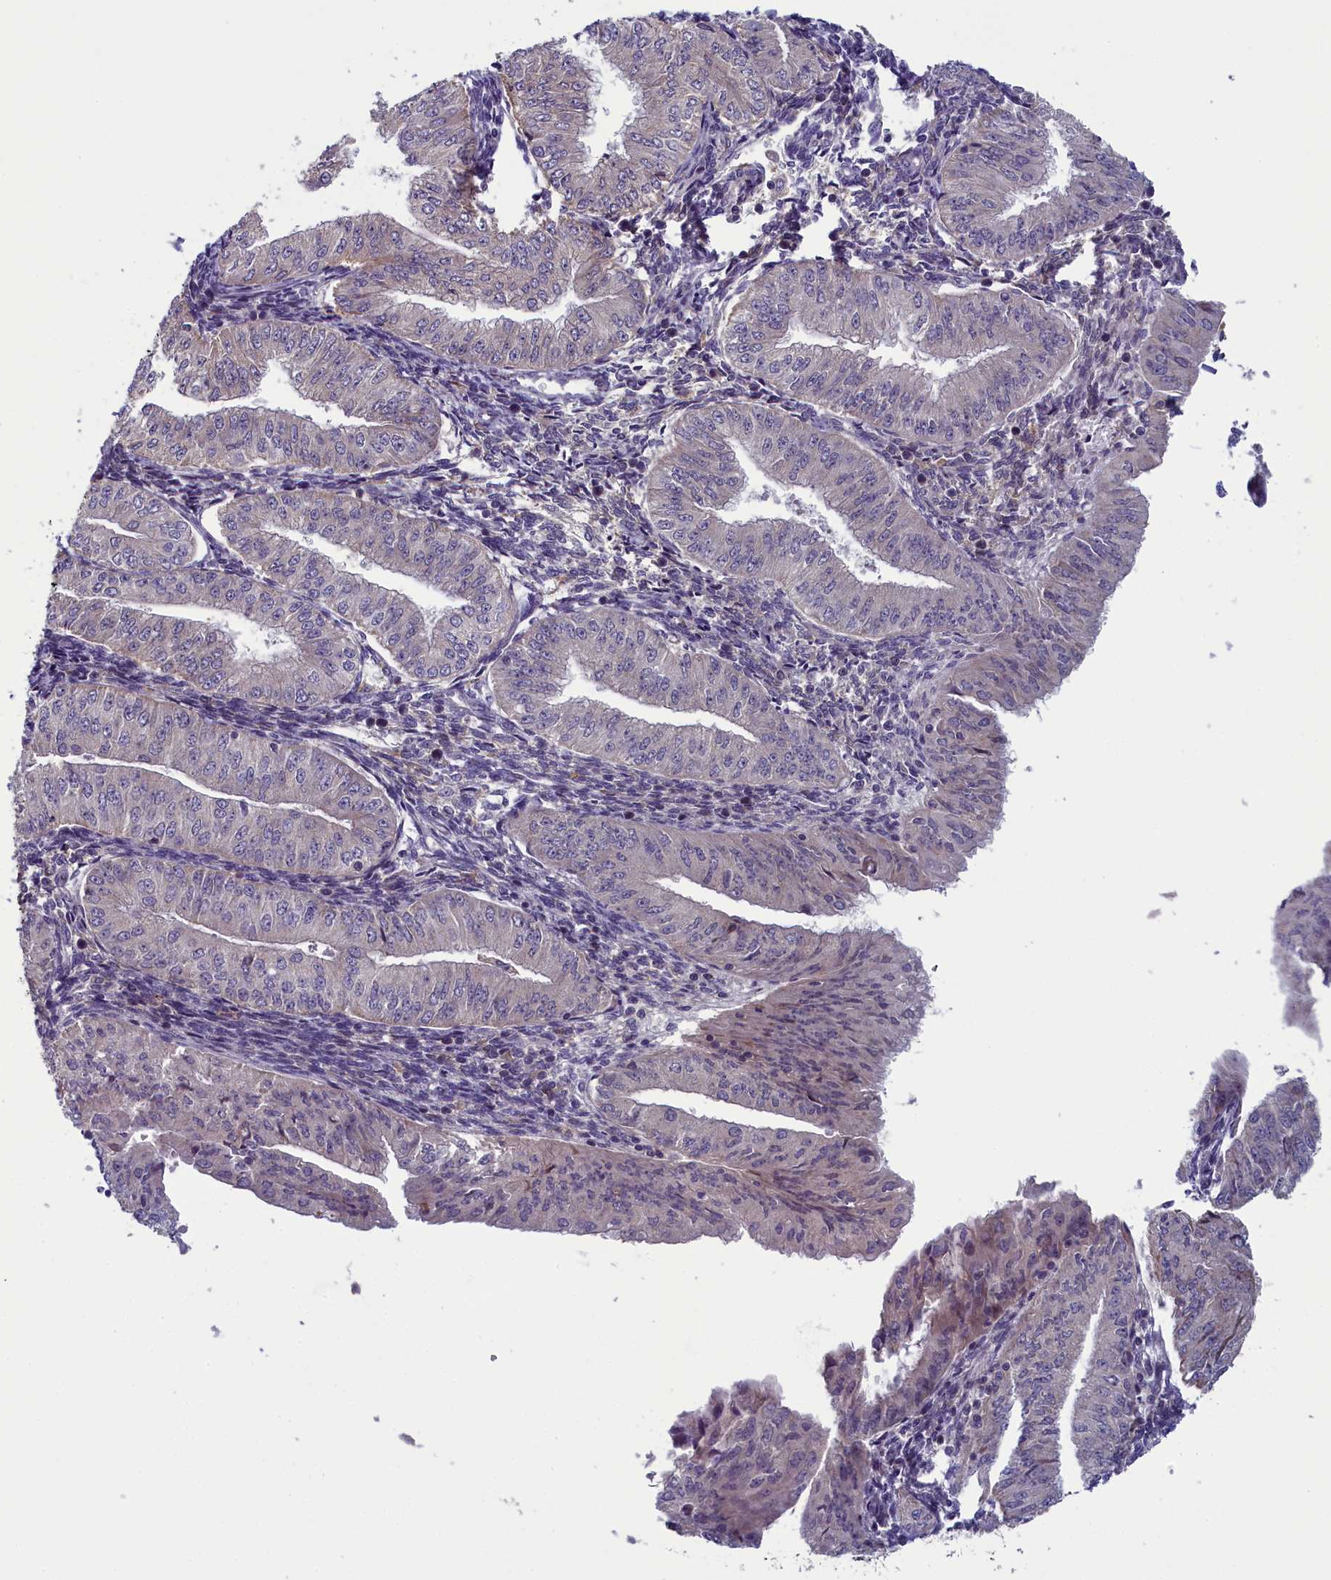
{"staining": {"intensity": "negative", "quantity": "none", "location": "none"}, "tissue": "endometrial cancer", "cell_type": "Tumor cells", "image_type": "cancer", "snomed": [{"axis": "morphology", "description": "Normal tissue, NOS"}, {"axis": "morphology", "description": "Adenocarcinoma, NOS"}, {"axis": "topography", "description": "Endometrium"}], "caption": "Tumor cells are negative for brown protein staining in endometrial cancer.", "gene": "ANKRD39", "patient": {"sex": "female", "age": 53}}